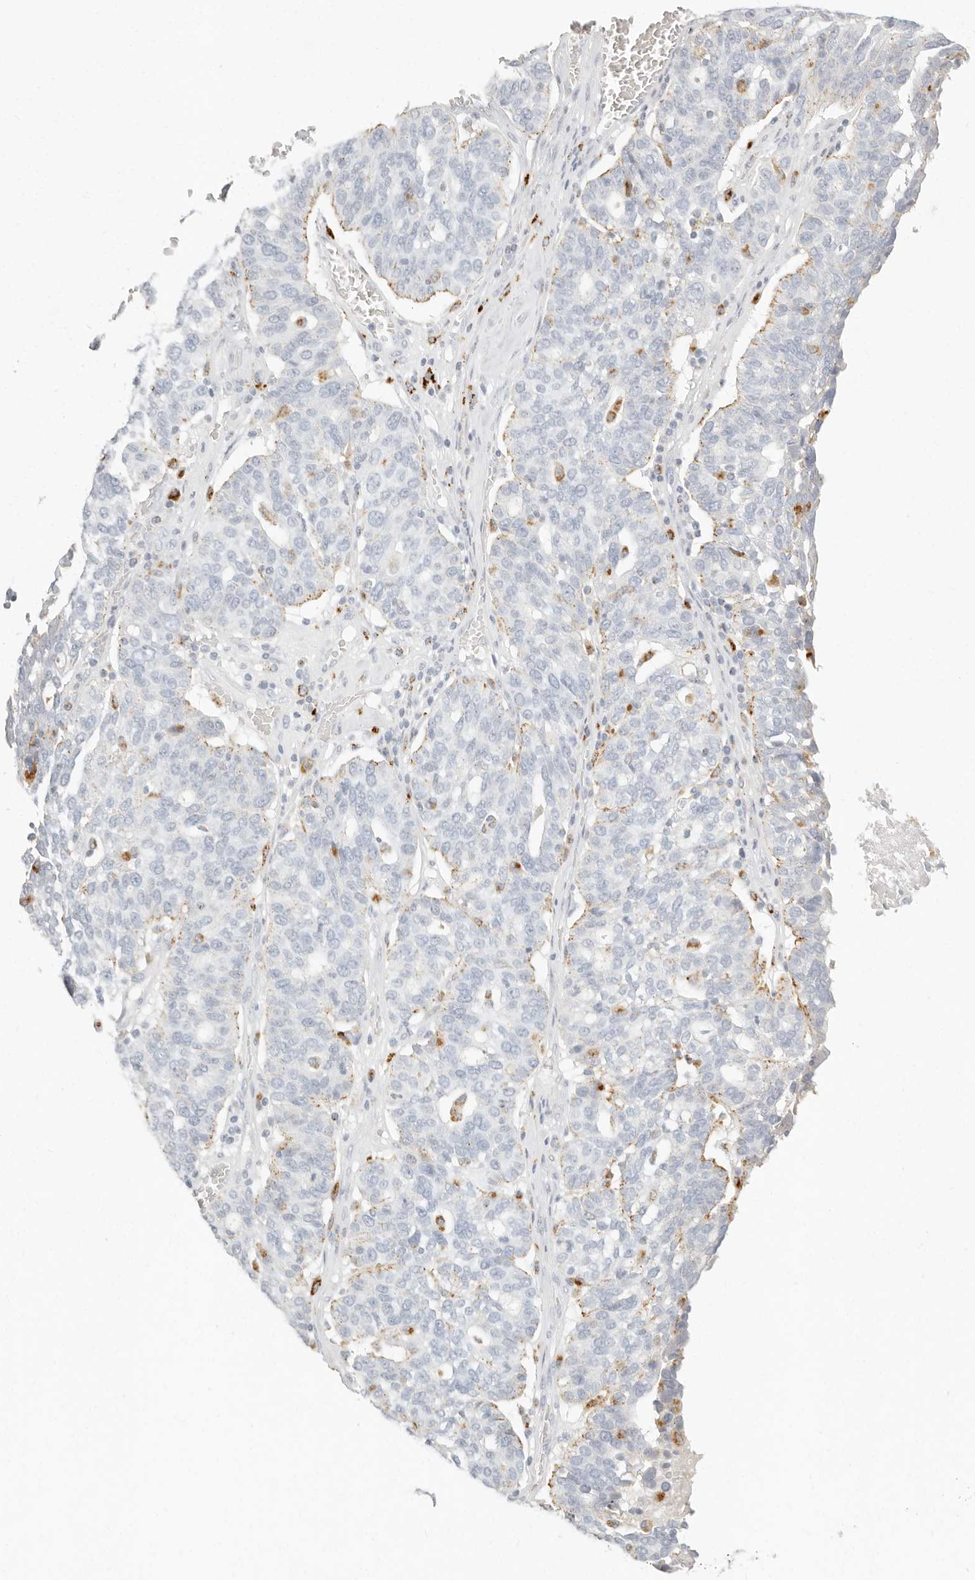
{"staining": {"intensity": "moderate", "quantity": "<25%", "location": "cytoplasmic/membranous"}, "tissue": "ovarian cancer", "cell_type": "Tumor cells", "image_type": "cancer", "snomed": [{"axis": "morphology", "description": "Cystadenocarcinoma, serous, NOS"}, {"axis": "topography", "description": "Ovary"}], "caption": "Protein analysis of ovarian cancer tissue shows moderate cytoplasmic/membranous expression in approximately <25% of tumor cells.", "gene": "RNASET2", "patient": {"sex": "female", "age": 59}}